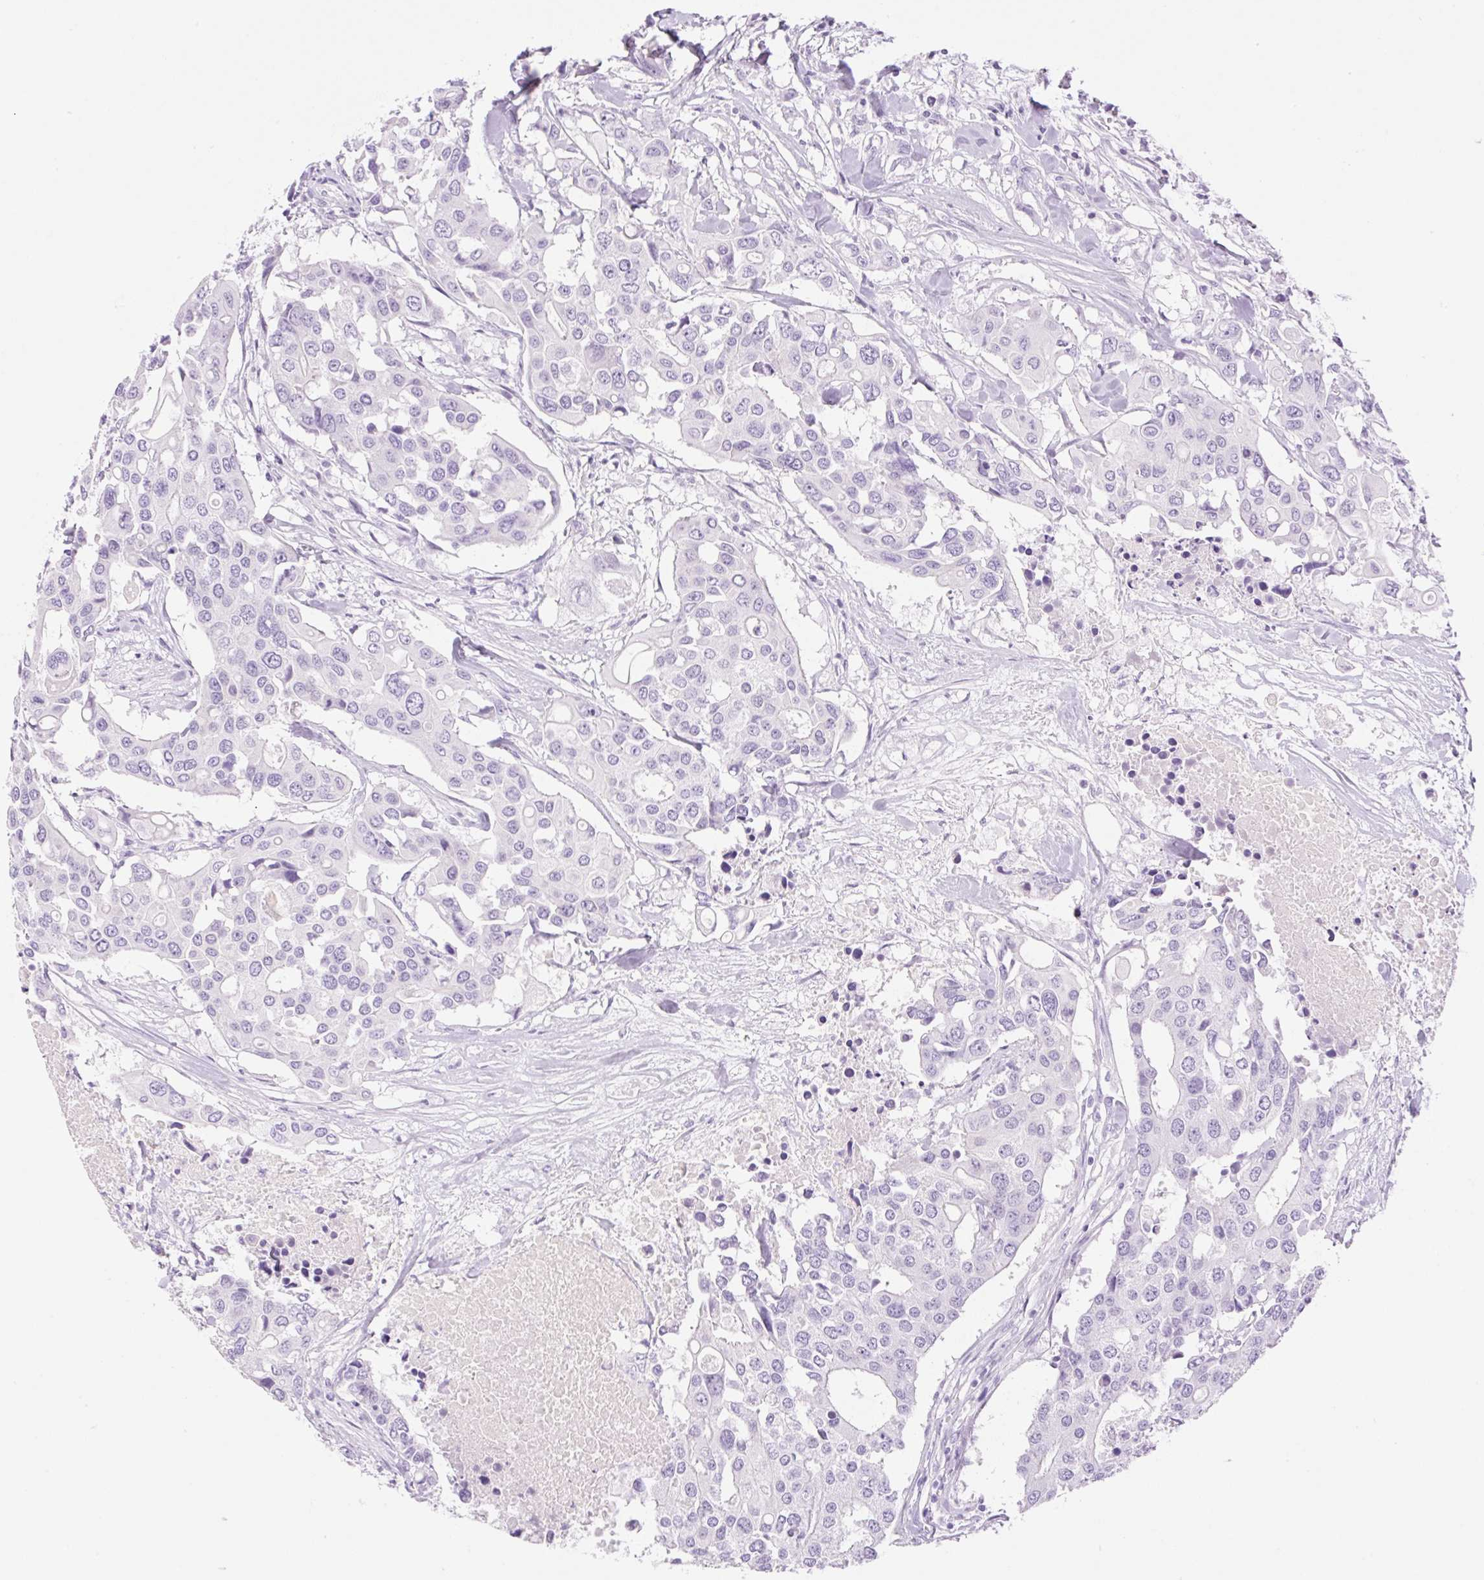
{"staining": {"intensity": "negative", "quantity": "none", "location": "none"}, "tissue": "colorectal cancer", "cell_type": "Tumor cells", "image_type": "cancer", "snomed": [{"axis": "morphology", "description": "Adenocarcinoma, NOS"}, {"axis": "topography", "description": "Colon"}], "caption": "This is an IHC histopathology image of colorectal adenocarcinoma. There is no expression in tumor cells.", "gene": "PALM3", "patient": {"sex": "male", "age": 77}}